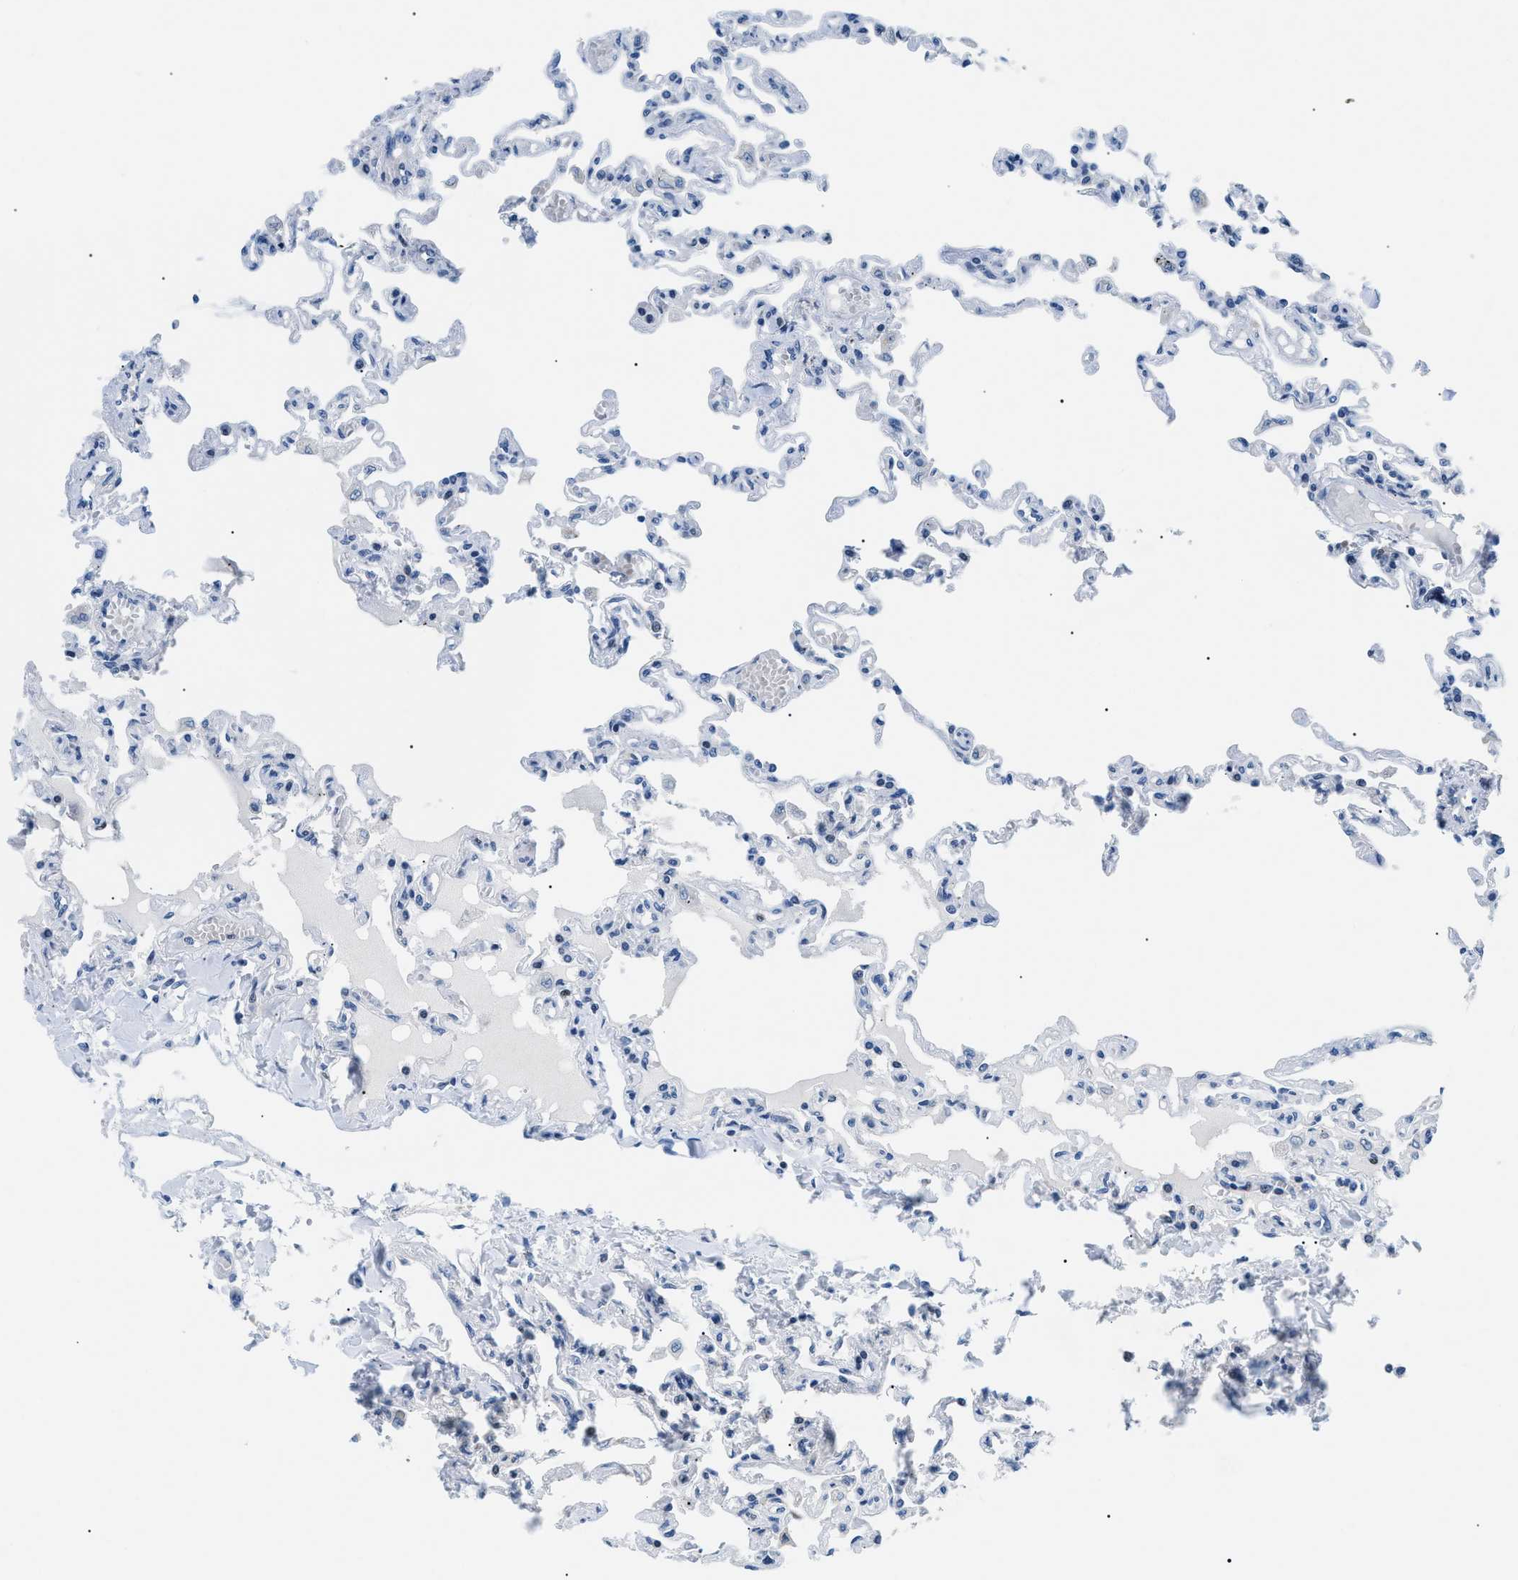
{"staining": {"intensity": "negative", "quantity": "none", "location": "none"}, "tissue": "lung", "cell_type": "Alveolar cells", "image_type": "normal", "snomed": [{"axis": "morphology", "description": "Normal tissue, NOS"}, {"axis": "topography", "description": "Lung"}], "caption": "An image of human lung is negative for staining in alveolar cells. (DAB immunohistochemistry (IHC), high magnification).", "gene": "SMARCC1", "patient": {"sex": "male", "age": 21}}